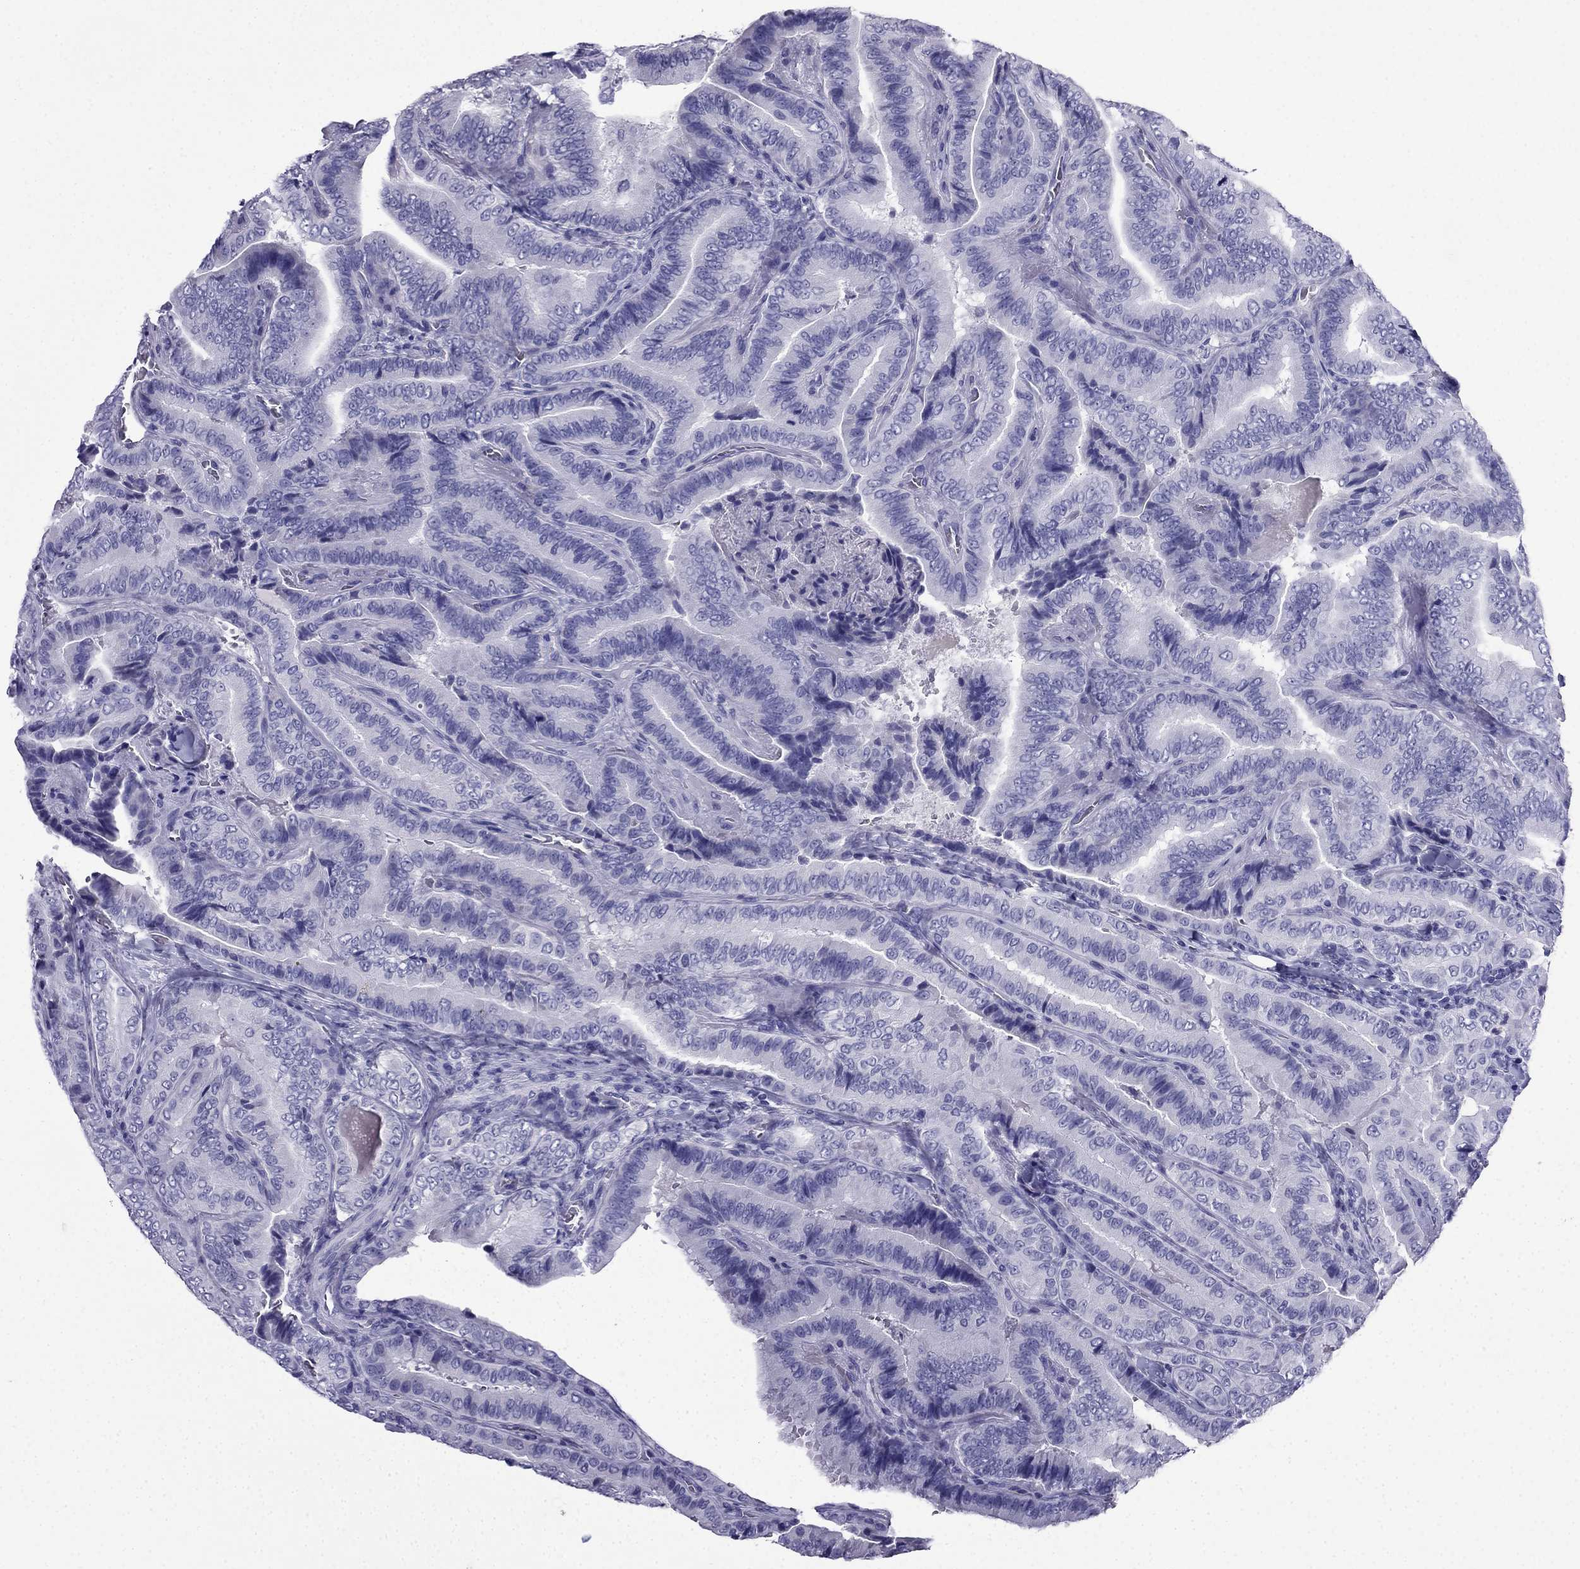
{"staining": {"intensity": "negative", "quantity": "none", "location": "none"}, "tissue": "thyroid cancer", "cell_type": "Tumor cells", "image_type": "cancer", "snomed": [{"axis": "morphology", "description": "Papillary adenocarcinoma, NOS"}, {"axis": "topography", "description": "Thyroid gland"}], "caption": "IHC histopathology image of neoplastic tissue: human thyroid papillary adenocarcinoma stained with DAB (3,3'-diaminobenzidine) reveals no significant protein expression in tumor cells. The staining was performed using DAB (3,3'-diaminobenzidine) to visualize the protein expression in brown, while the nuclei were stained in blue with hematoxylin (Magnification: 20x).", "gene": "CDHR4", "patient": {"sex": "male", "age": 61}}